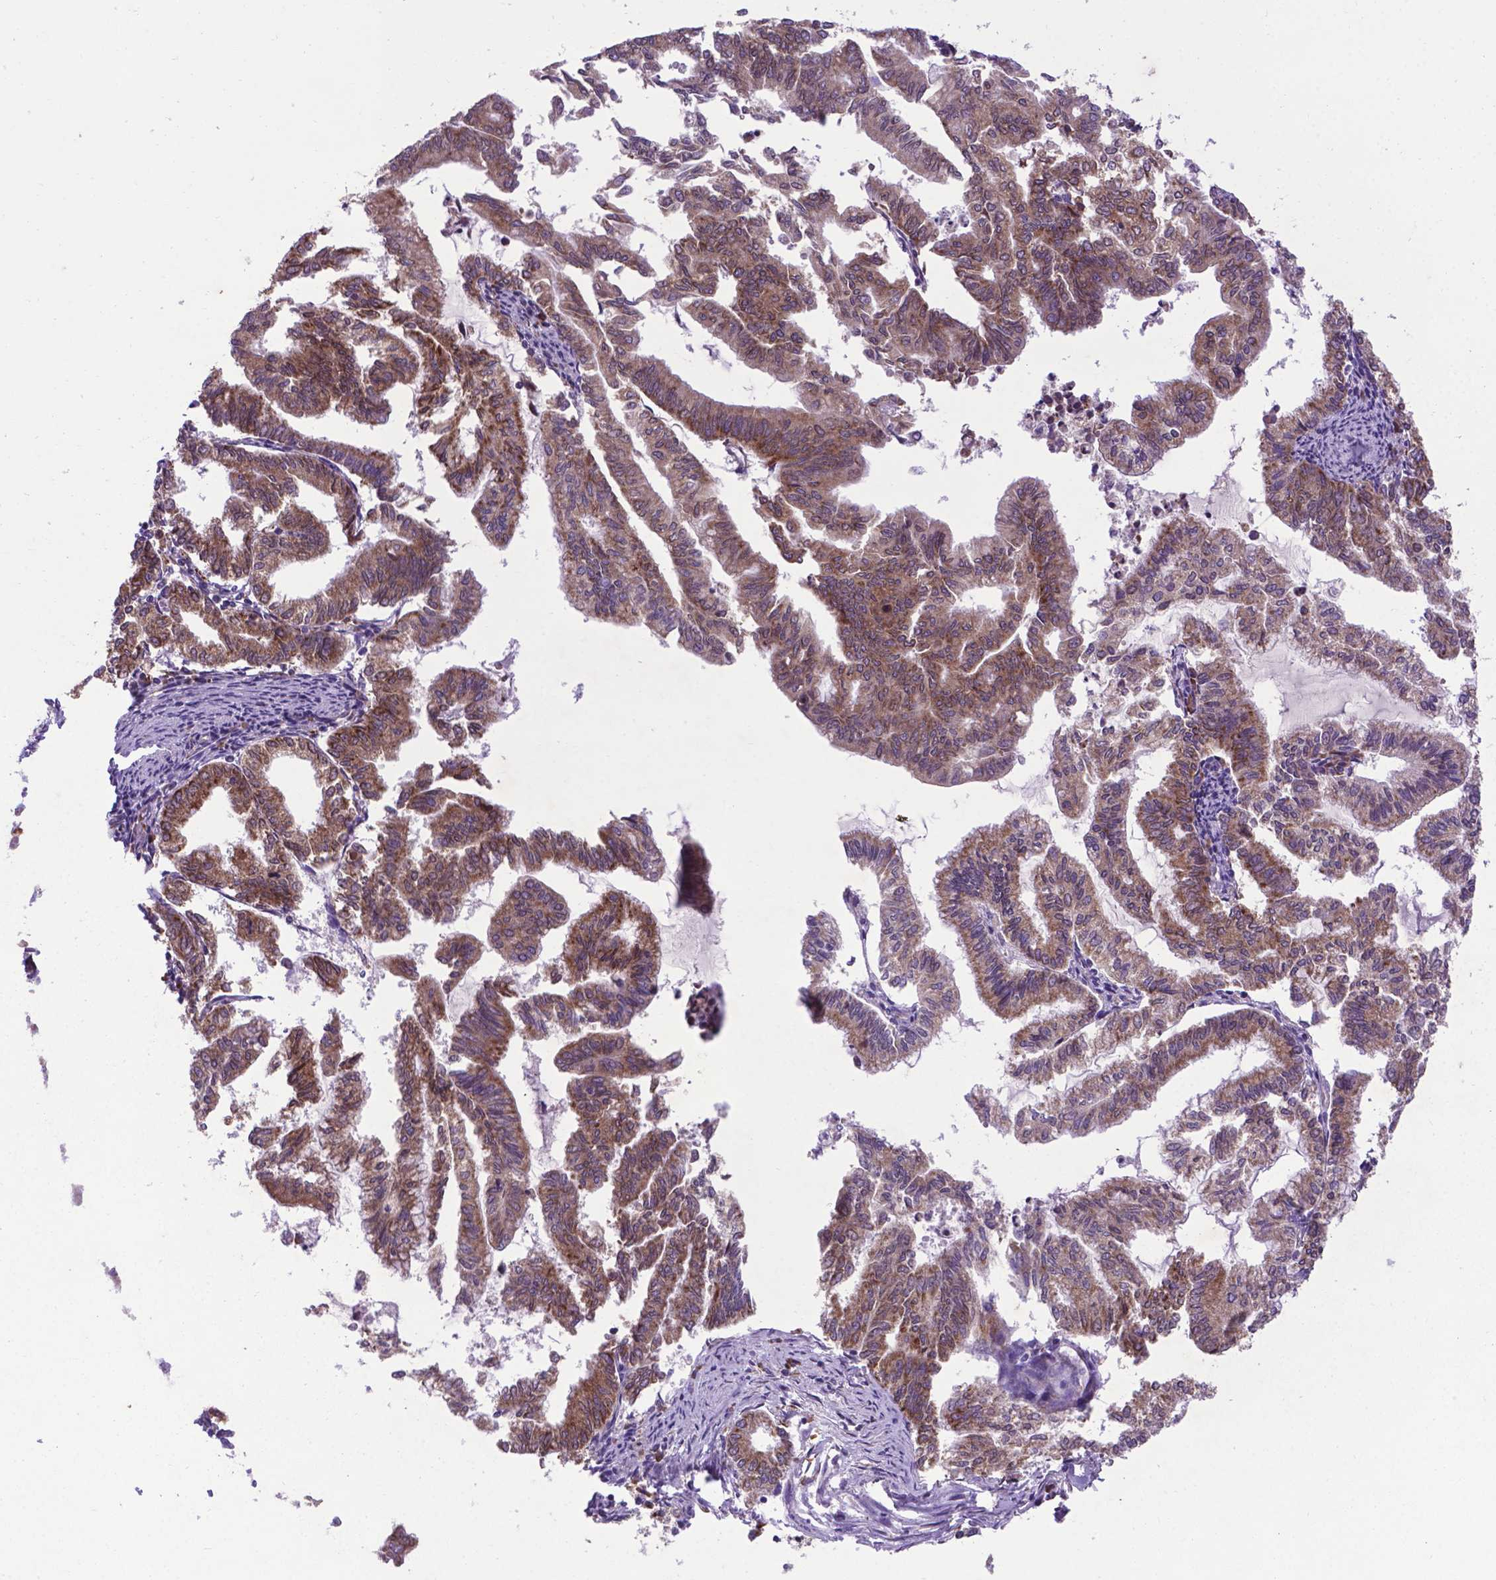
{"staining": {"intensity": "moderate", "quantity": ">75%", "location": "cytoplasmic/membranous"}, "tissue": "endometrial cancer", "cell_type": "Tumor cells", "image_type": "cancer", "snomed": [{"axis": "morphology", "description": "Adenocarcinoma, NOS"}, {"axis": "topography", "description": "Endometrium"}], "caption": "This image displays adenocarcinoma (endometrial) stained with immunohistochemistry to label a protein in brown. The cytoplasmic/membranous of tumor cells show moderate positivity for the protein. Nuclei are counter-stained blue.", "gene": "WDR83OS", "patient": {"sex": "female", "age": 79}}